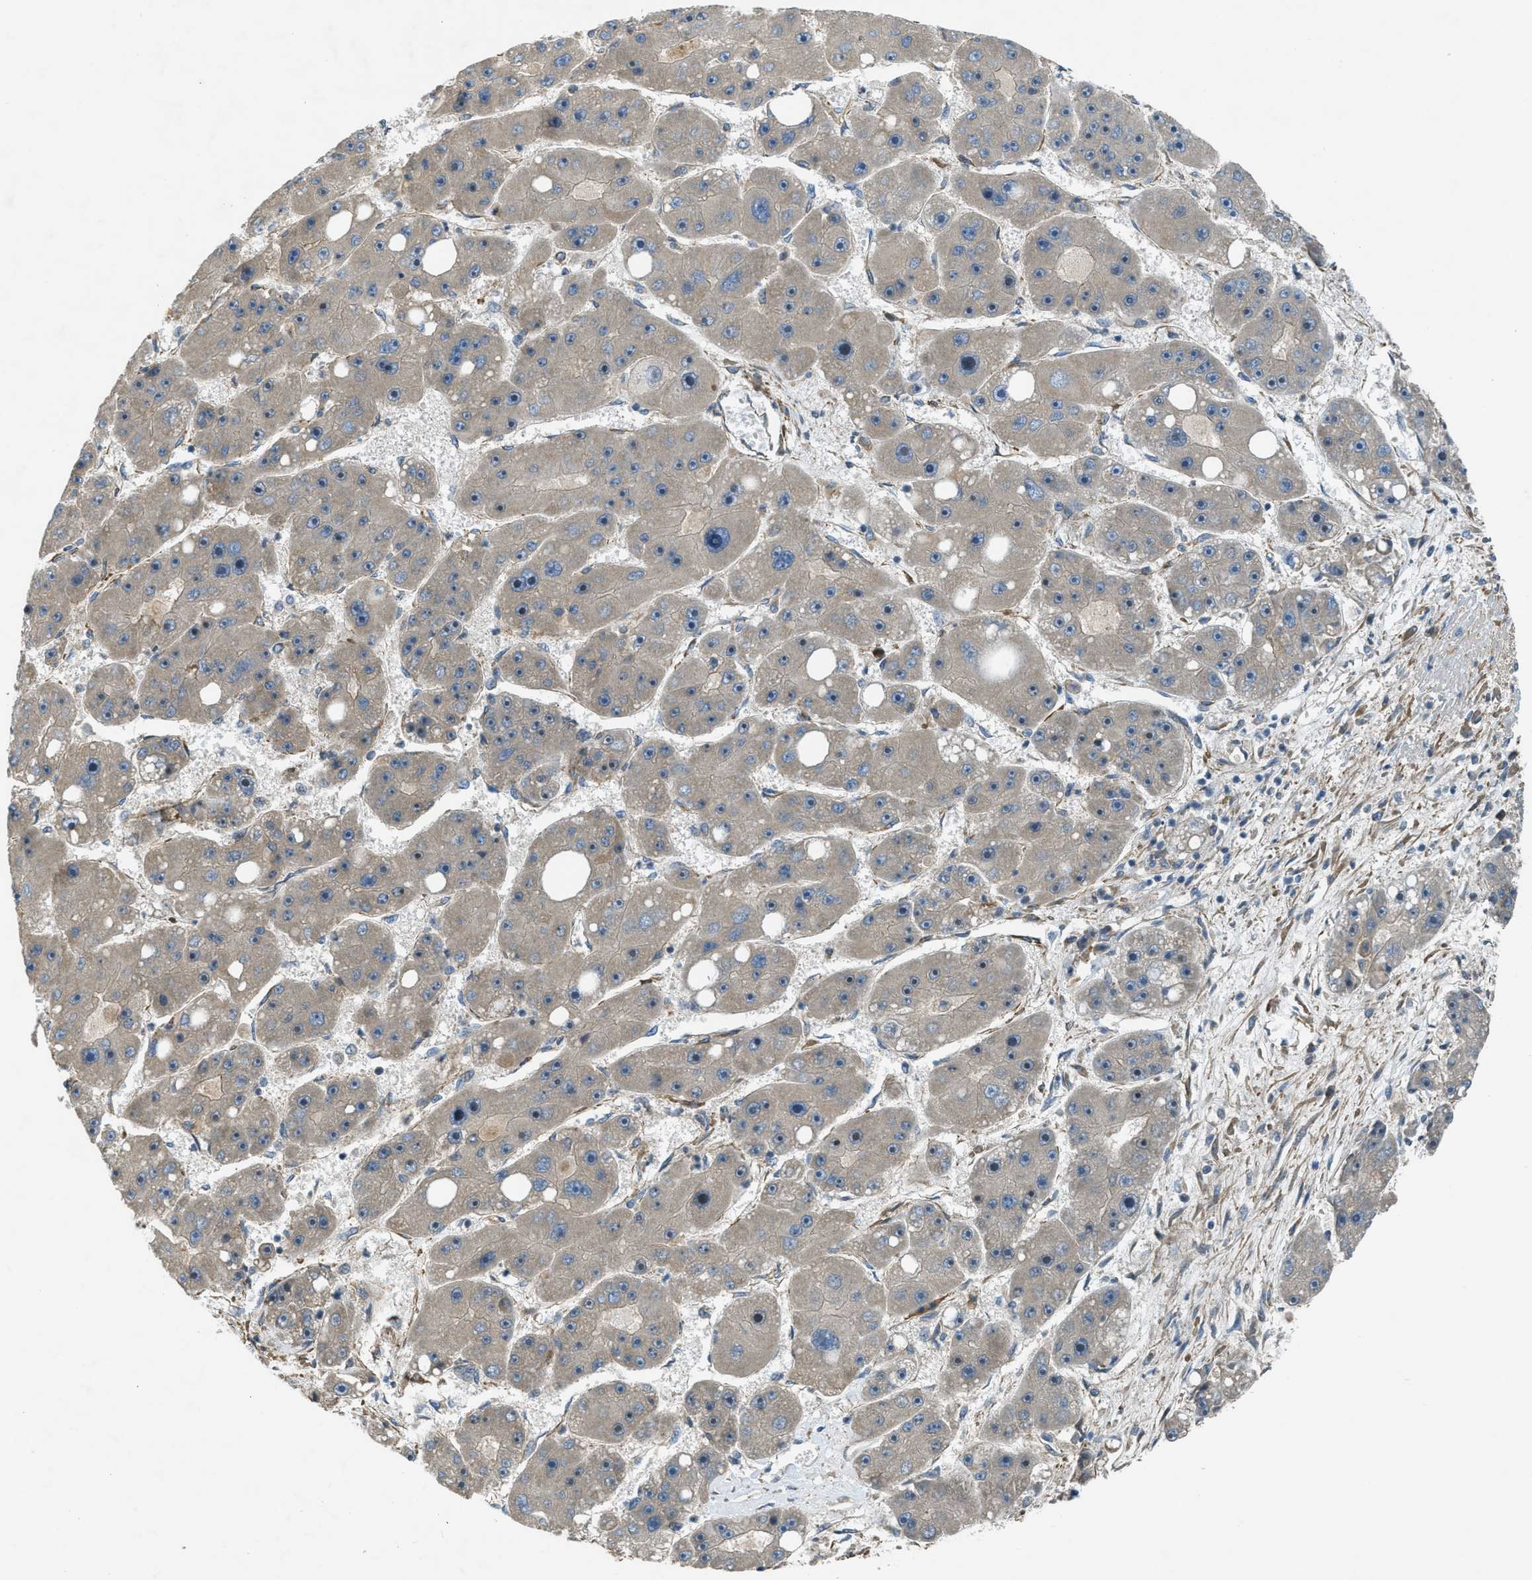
{"staining": {"intensity": "weak", "quantity": ">75%", "location": "cytoplasmic/membranous,nuclear"}, "tissue": "liver cancer", "cell_type": "Tumor cells", "image_type": "cancer", "snomed": [{"axis": "morphology", "description": "Carcinoma, Hepatocellular, NOS"}, {"axis": "topography", "description": "Liver"}], "caption": "The histopathology image displays staining of liver cancer (hepatocellular carcinoma), revealing weak cytoplasmic/membranous and nuclear protein expression (brown color) within tumor cells.", "gene": "VEZT", "patient": {"sex": "female", "age": 61}}